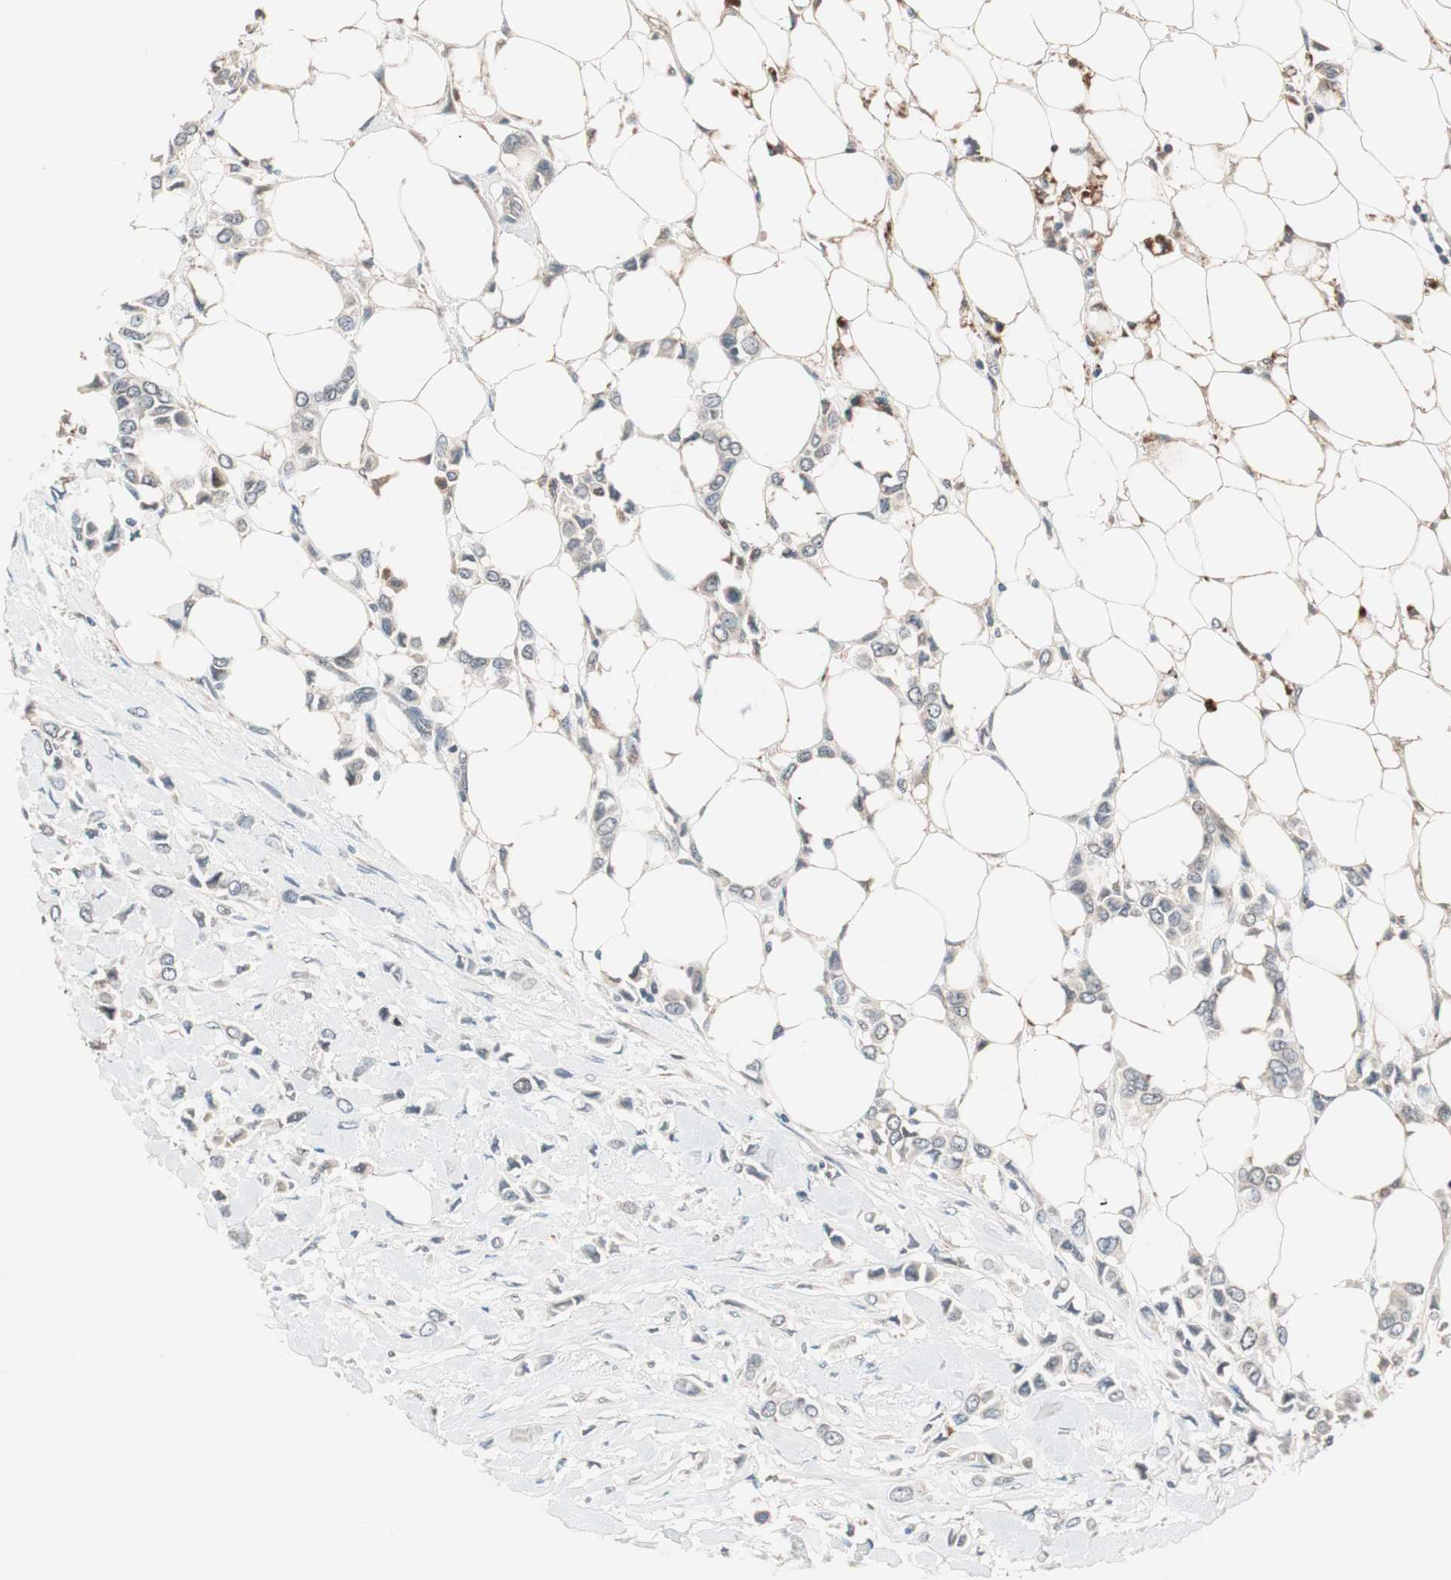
{"staining": {"intensity": "weak", "quantity": ">75%", "location": "cytoplasmic/membranous"}, "tissue": "breast cancer", "cell_type": "Tumor cells", "image_type": "cancer", "snomed": [{"axis": "morphology", "description": "Lobular carcinoma"}, {"axis": "topography", "description": "Breast"}], "caption": "A high-resolution photomicrograph shows immunohistochemistry staining of lobular carcinoma (breast), which shows weak cytoplasmic/membranous staining in approximately >75% of tumor cells.", "gene": "NFRKB", "patient": {"sex": "female", "age": 51}}